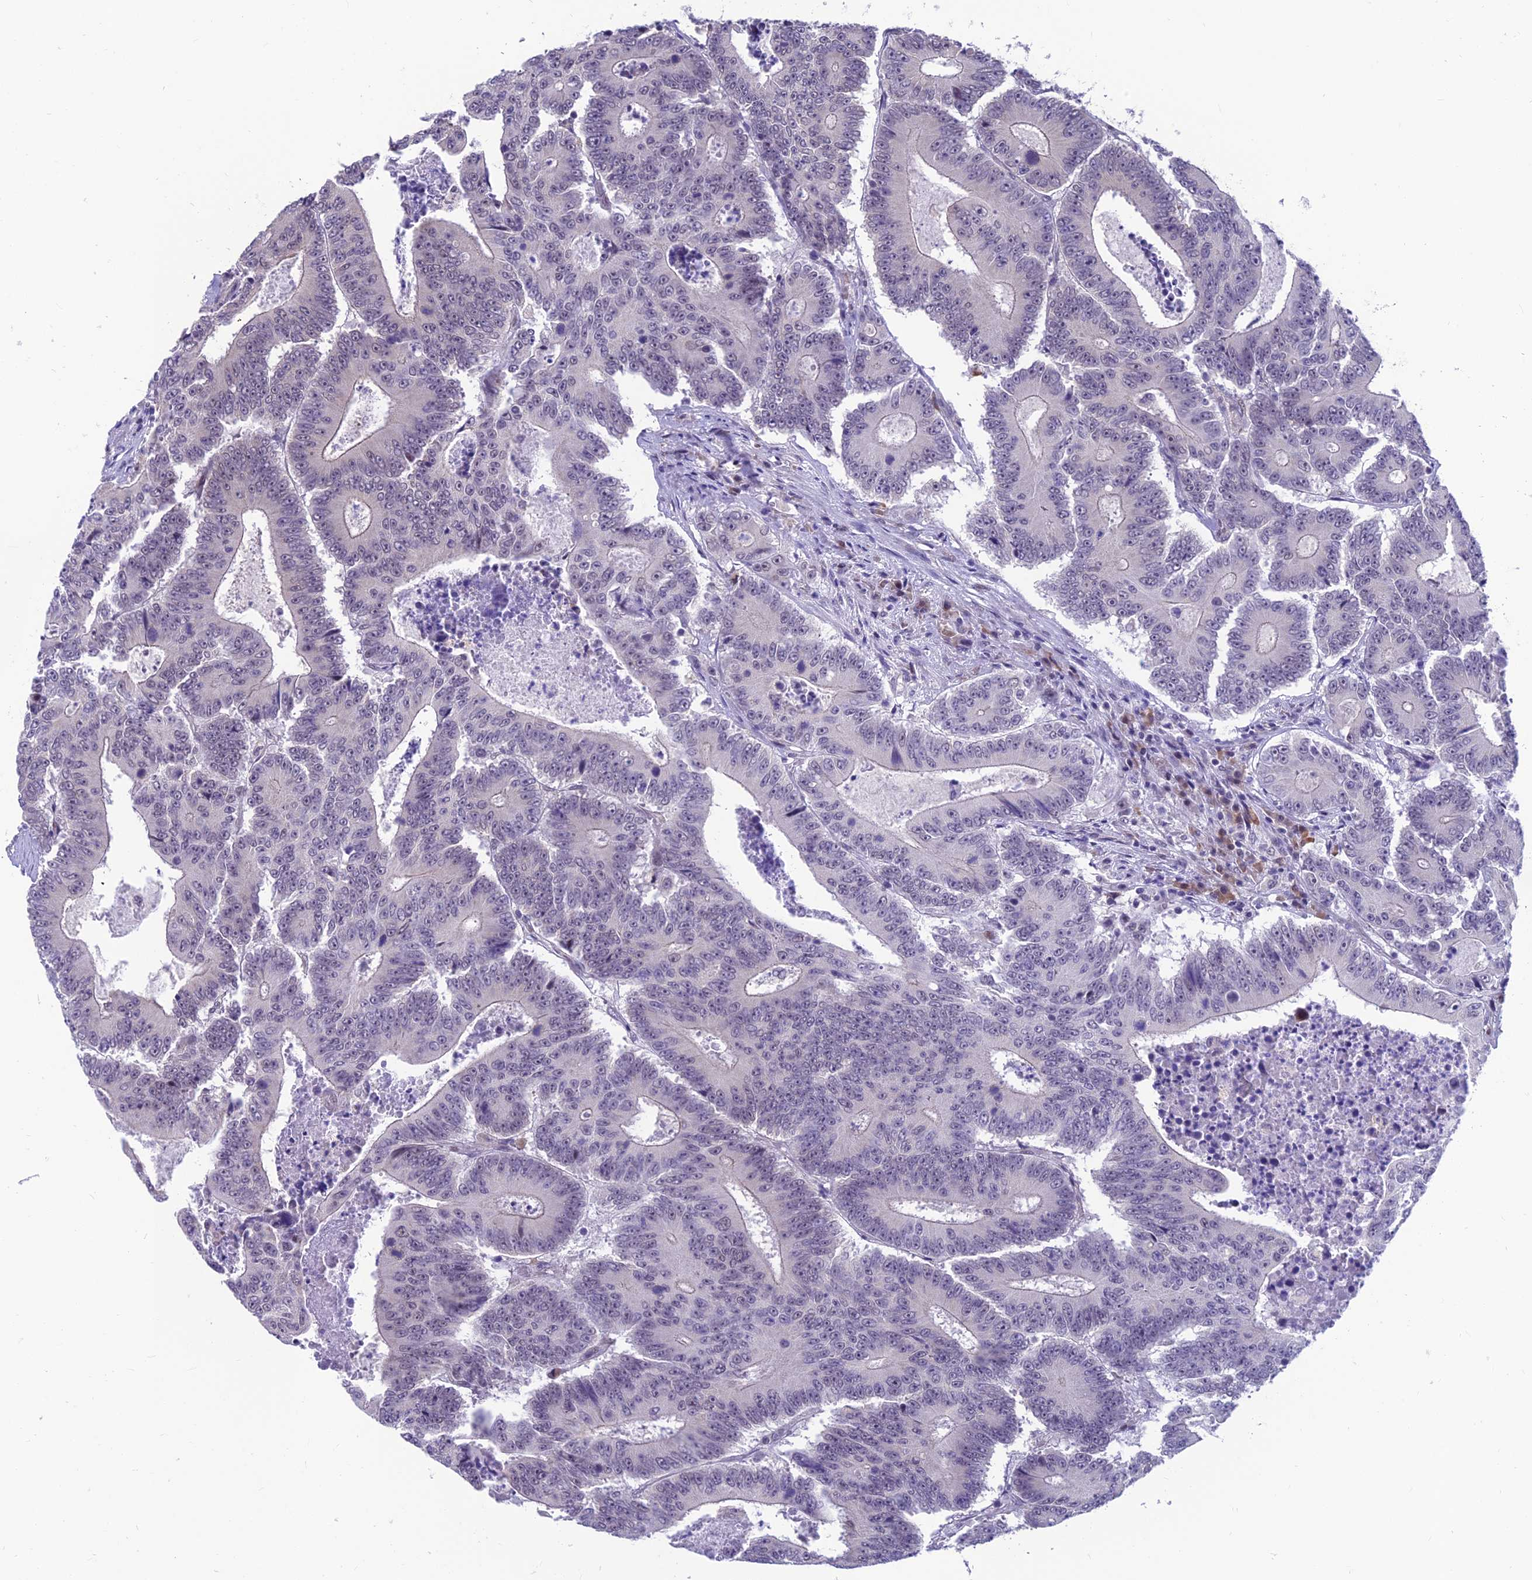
{"staining": {"intensity": "negative", "quantity": "none", "location": "none"}, "tissue": "colorectal cancer", "cell_type": "Tumor cells", "image_type": "cancer", "snomed": [{"axis": "morphology", "description": "Adenocarcinoma, NOS"}, {"axis": "topography", "description": "Colon"}], "caption": "Micrograph shows no protein expression in tumor cells of colorectal cancer tissue.", "gene": "KIAA1191", "patient": {"sex": "male", "age": 83}}